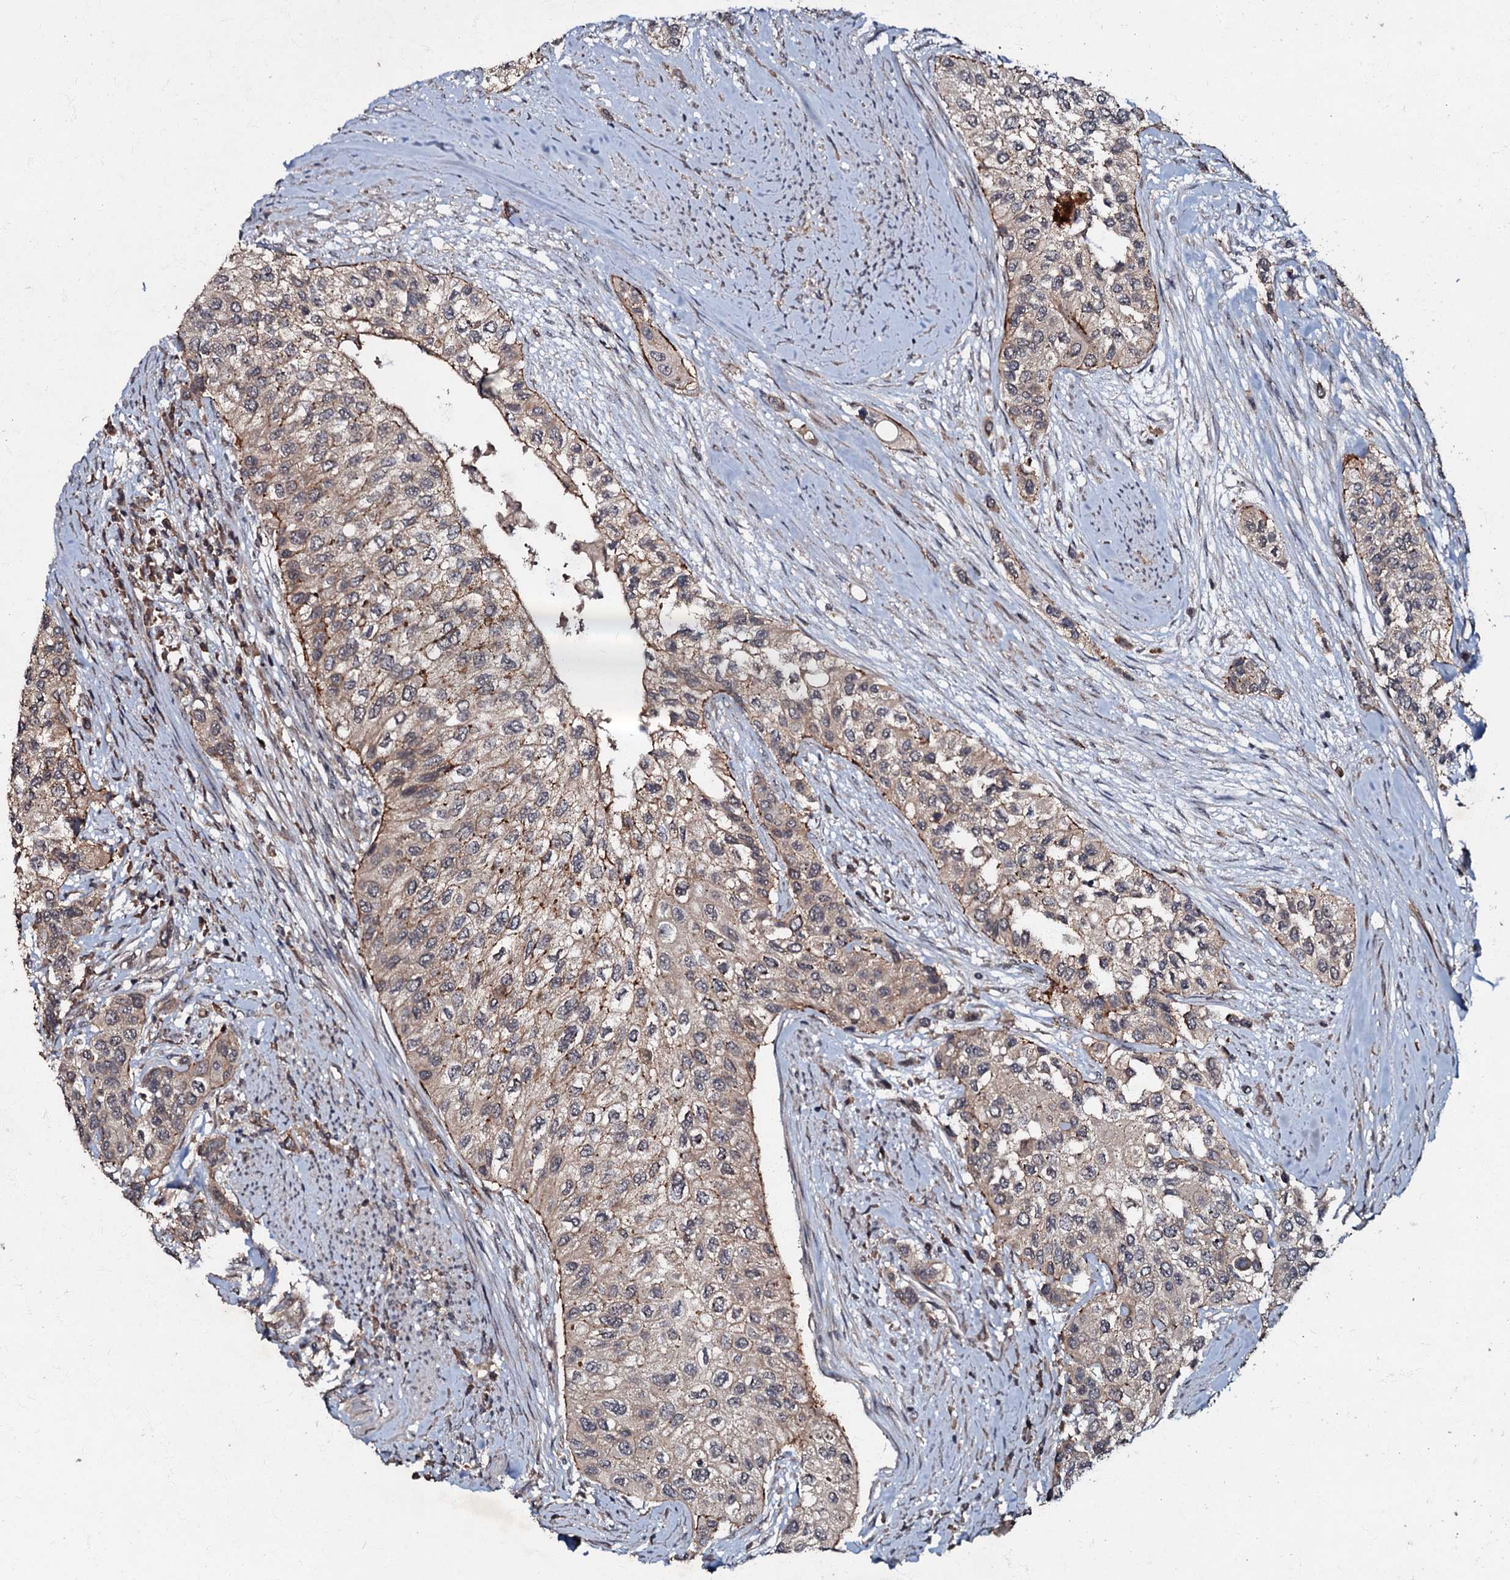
{"staining": {"intensity": "weak", "quantity": ">75%", "location": "cytoplasmic/membranous"}, "tissue": "urothelial cancer", "cell_type": "Tumor cells", "image_type": "cancer", "snomed": [{"axis": "morphology", "description": "Normal tissue, NOS"}, {"axis": "morphology", "description": "Urothelial carcinoma, High grade"}, {"axis": "topography", "description": "Vascular tissue"}, {"axis": "topography", "description": "Urinary bladder"}], "caption": "Immunohistochemical staining of human high-grade urothelial carcinoma demonstrates low levels of weak cytoplasmic/membranous protein staining in approximately >75% of tumor cells.", "gene": "MANSC4", "patient": {"sex": "female", "age": 56}}